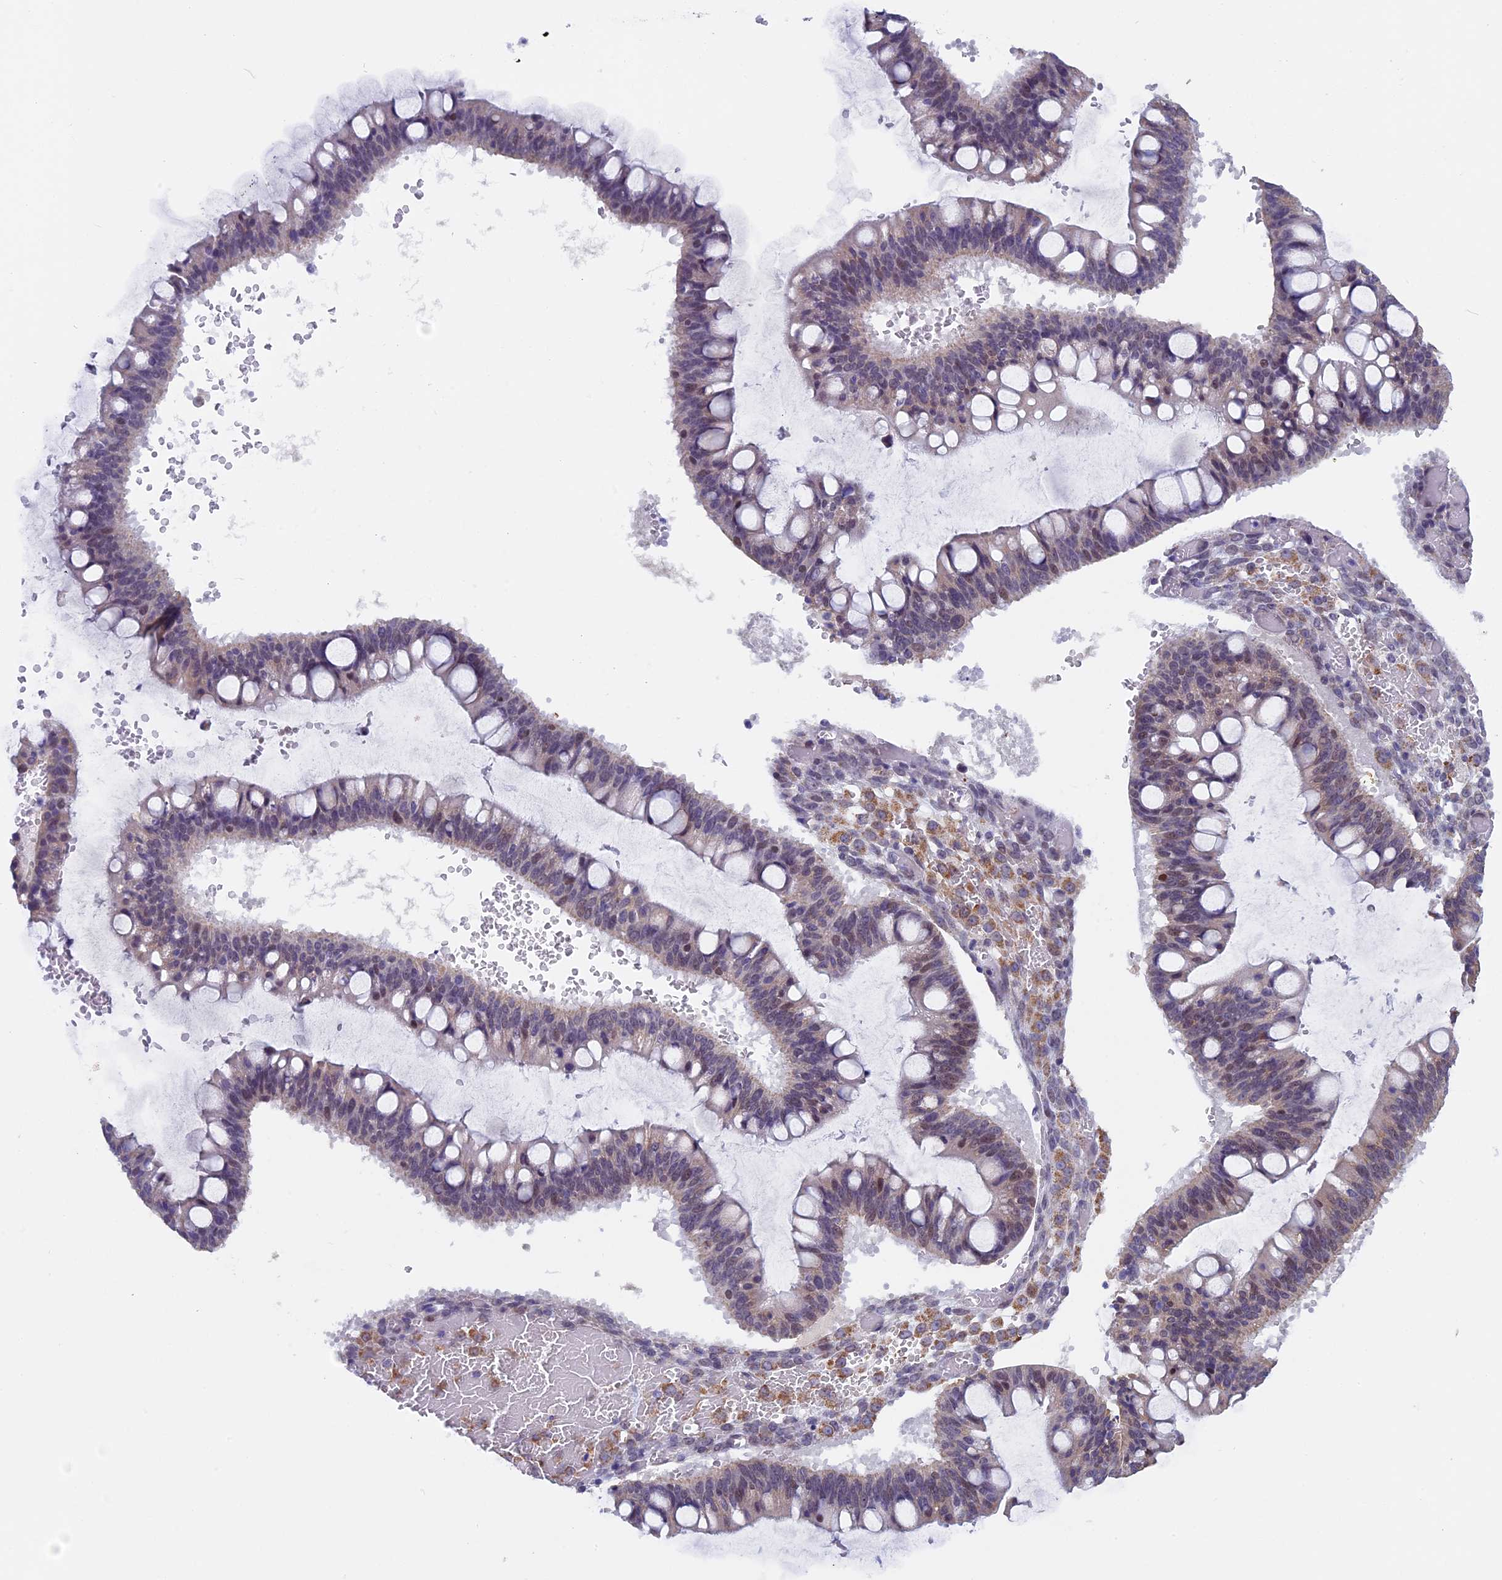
{"staining": {"intensity": "weak", "quantity": "25%-75%", "location": "nuclear"}, "tissue": "ovarian cancer", "cell_type": "Tumor cells", "image_type": "cancer", "snomed": [{"axis": "morphology", "description": "Cystadenocarcinoma, mucinous, NOS"}, {"axis": "topography", "description": "Ovary"}], "caption": "IHC staining of ovarian cancer, which reveals low levels of weak nuclear expression in approximately 25%-75% of tumor cells indicating weak nuclear protein staining. The staining was performed using DAB (brown) for protein detection and nuclei were counterstained in hematoxylin (blue).", "gene": "ZNF317", "patient": {"sex": "female", "age": 73}}